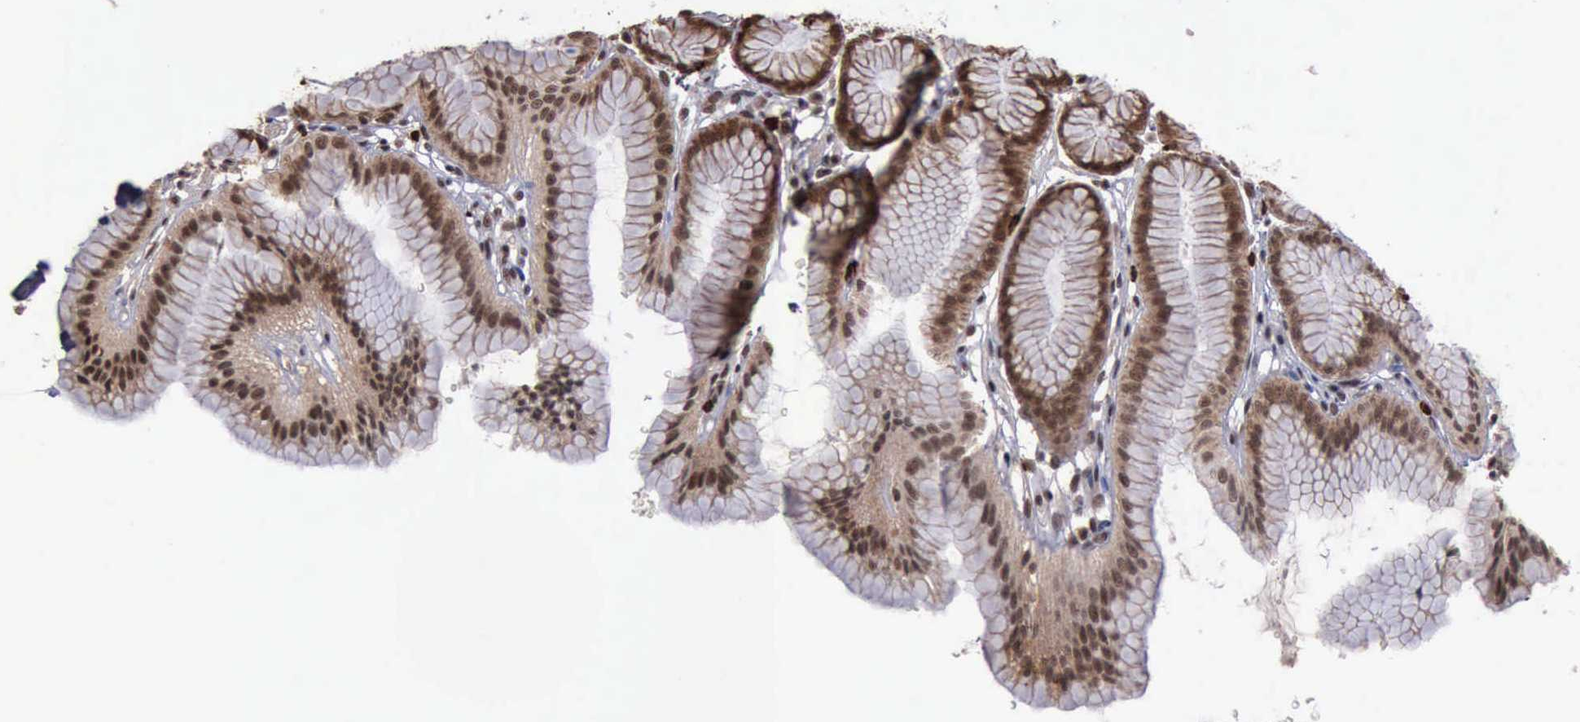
{"staining": {"intensity": "strong", "quantity": ">75%", "location": "cytoplasmic/membranous,nuclear"}, "tissue": "stomach", "cell_type": "Glandular cells", "image_type": "normal", "snomed": [{"axis": "morphology", "description": "Normal tissue, NOS"}, {"axis": "topography", "description": "Stomach"}], "caption": "A brown stain labels strong cytoplasmic/membranous,nuclear positivity of a protein in glandular cells of benign stomach.", "gene": "TRMT2A", "patient": {"sex": "male", "age": 42}}